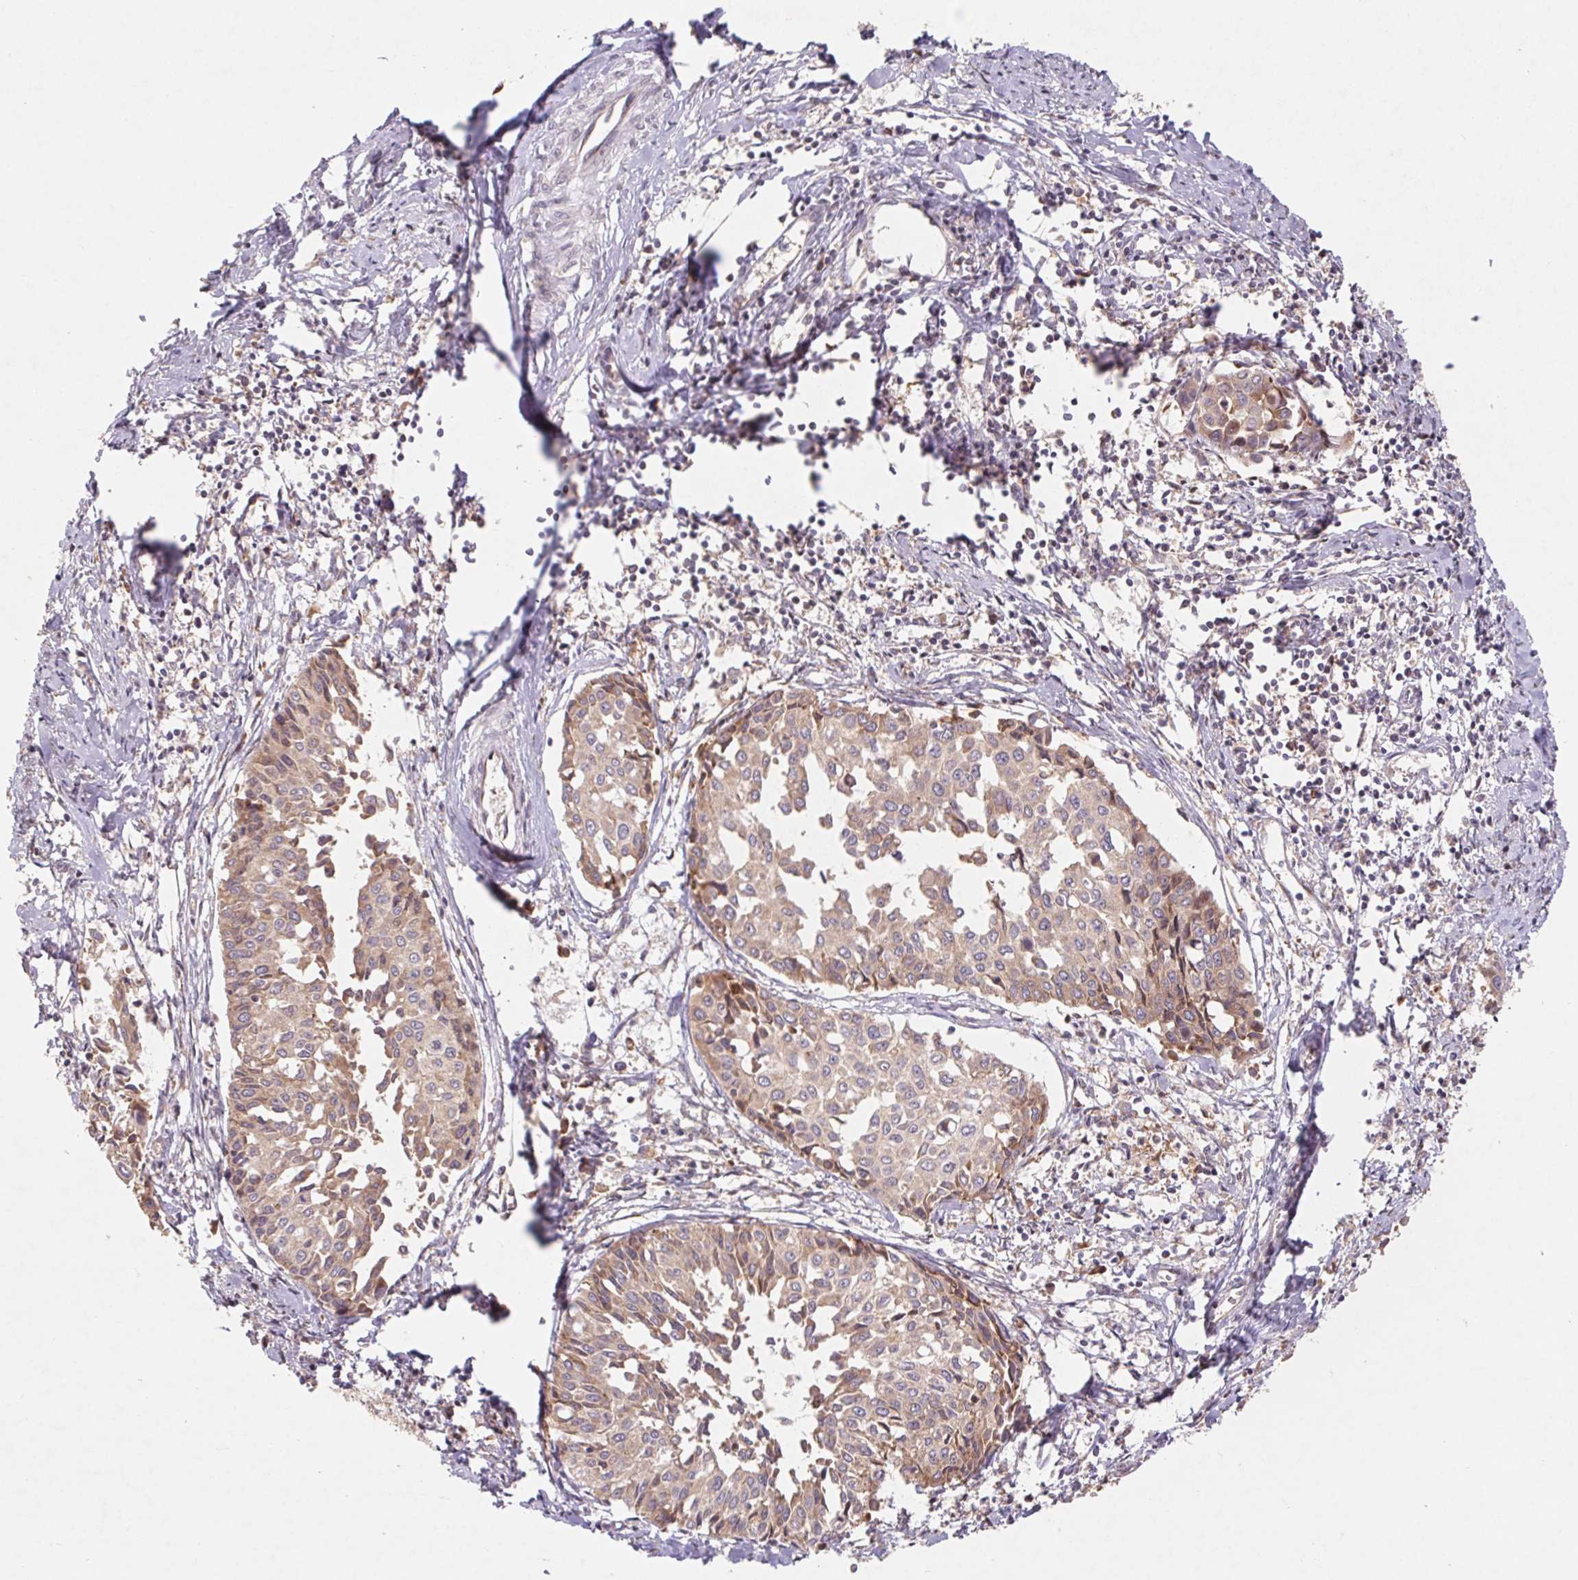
{"staining": {"intensity": "weak", "quantity": ">75%", "location": "cytoplasmic/membranous"}, "tissue": "cervical cancer", "cell_type": "Tumor cells", "image_type": "cancer", "snomed": [{"axis": "morphology", "description": "Squamous cell carcinoma, NOS"}, {"axis": "topography", "description": "Cervix"}], "caption": "This photomicrograph shows immunohistochemistry (IHC) staining of human squamous cell carcinoma (cervical), with low weak cytoplasmic/membranous expression in about >75% of tumor cells.", "gene": "RPL27A", "patient": {"sex": "female", "age": 50}}